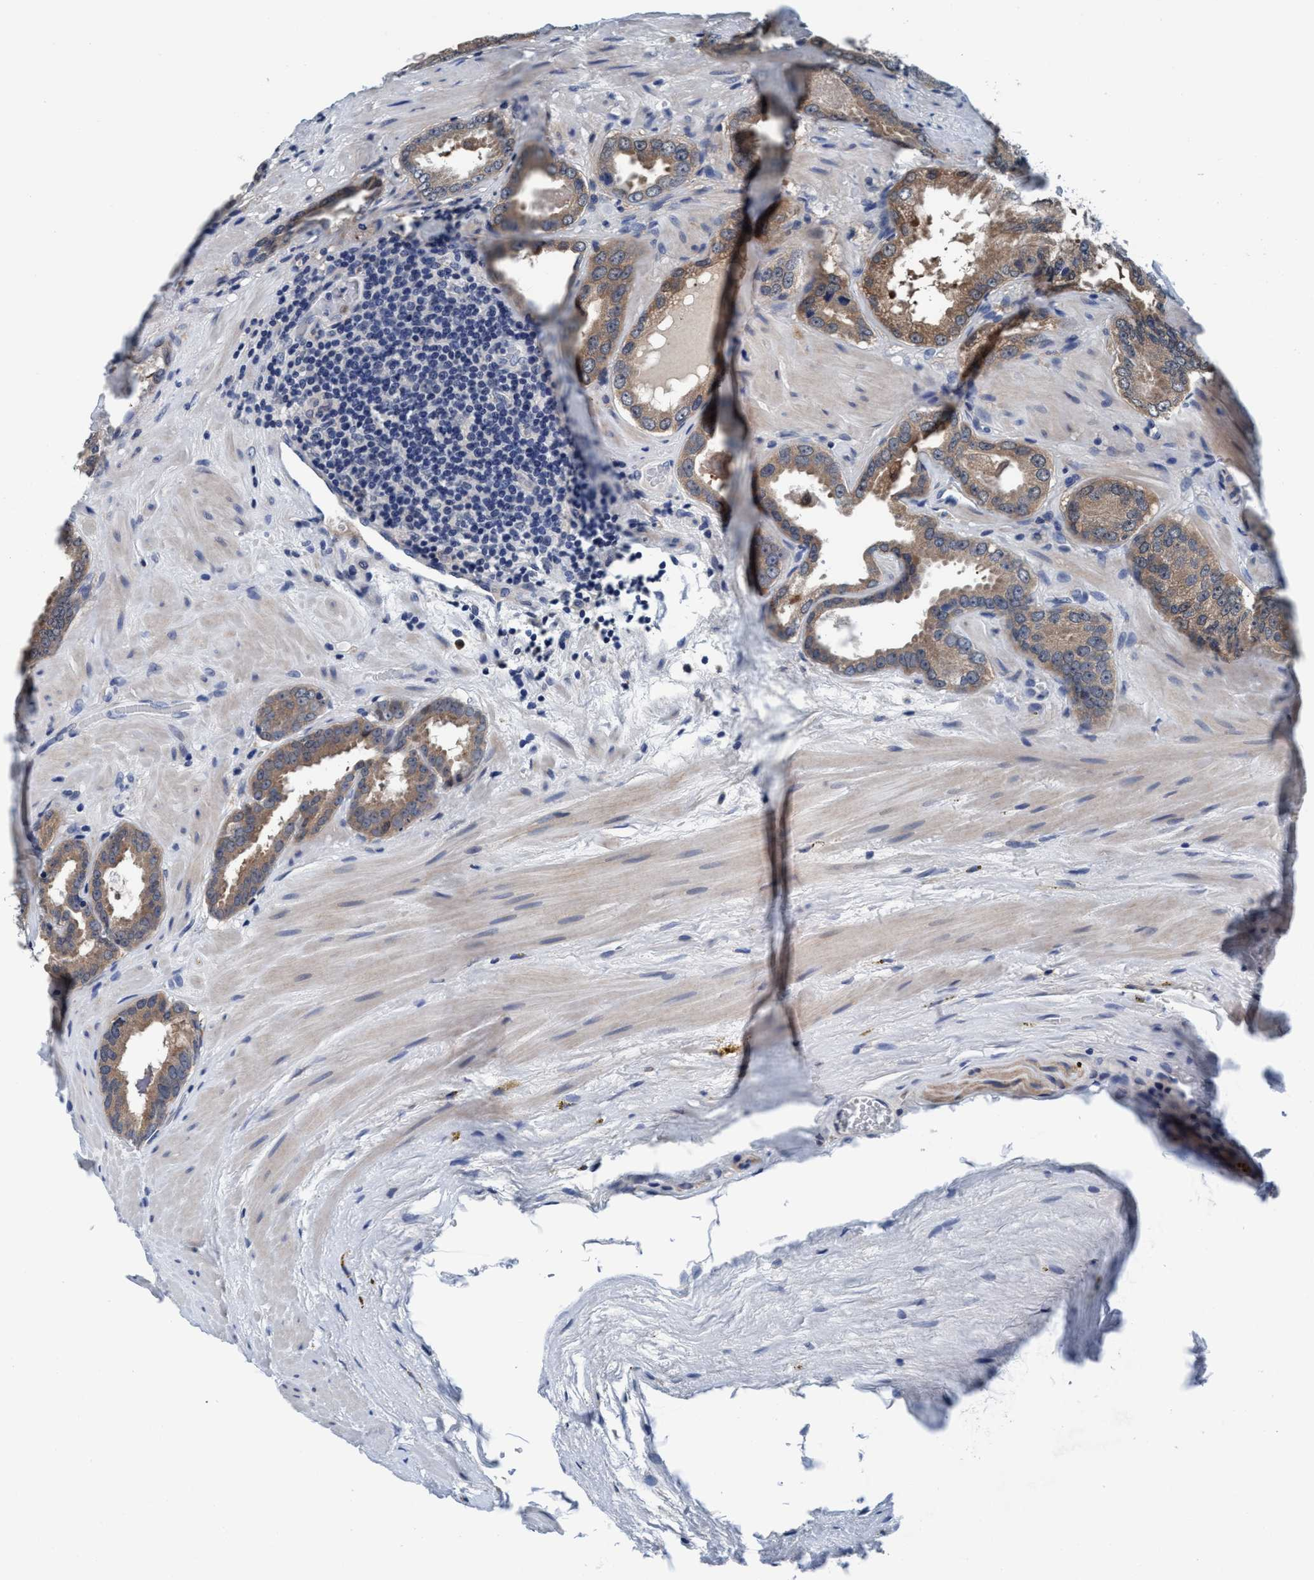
{"staining": {"intensity": "moderate", "quantity": ">75%", "location": "cytoplasmic/membranous"}, "tissue": "prostate cancer", "cell_type": "Tumor cells", "image_type": "cancer", "snomed": [{"axis": "morphology", "description": "Adenocarcinoma, Low grade"}, {"axis": "topography", "description": "Prostate"}], "caption": "Brown immunohistochemical staining in human prostate adenocarcinoma (low-grade) exhibits moderate cytoplasmic/membranous positivity in about >75% of tumor cells. Immunohistochemistry stains the protein of interest in brown and the nuclei are stained blue.", "gene": "TMEM94", "patient": {"sex": "male", "age": 51}}